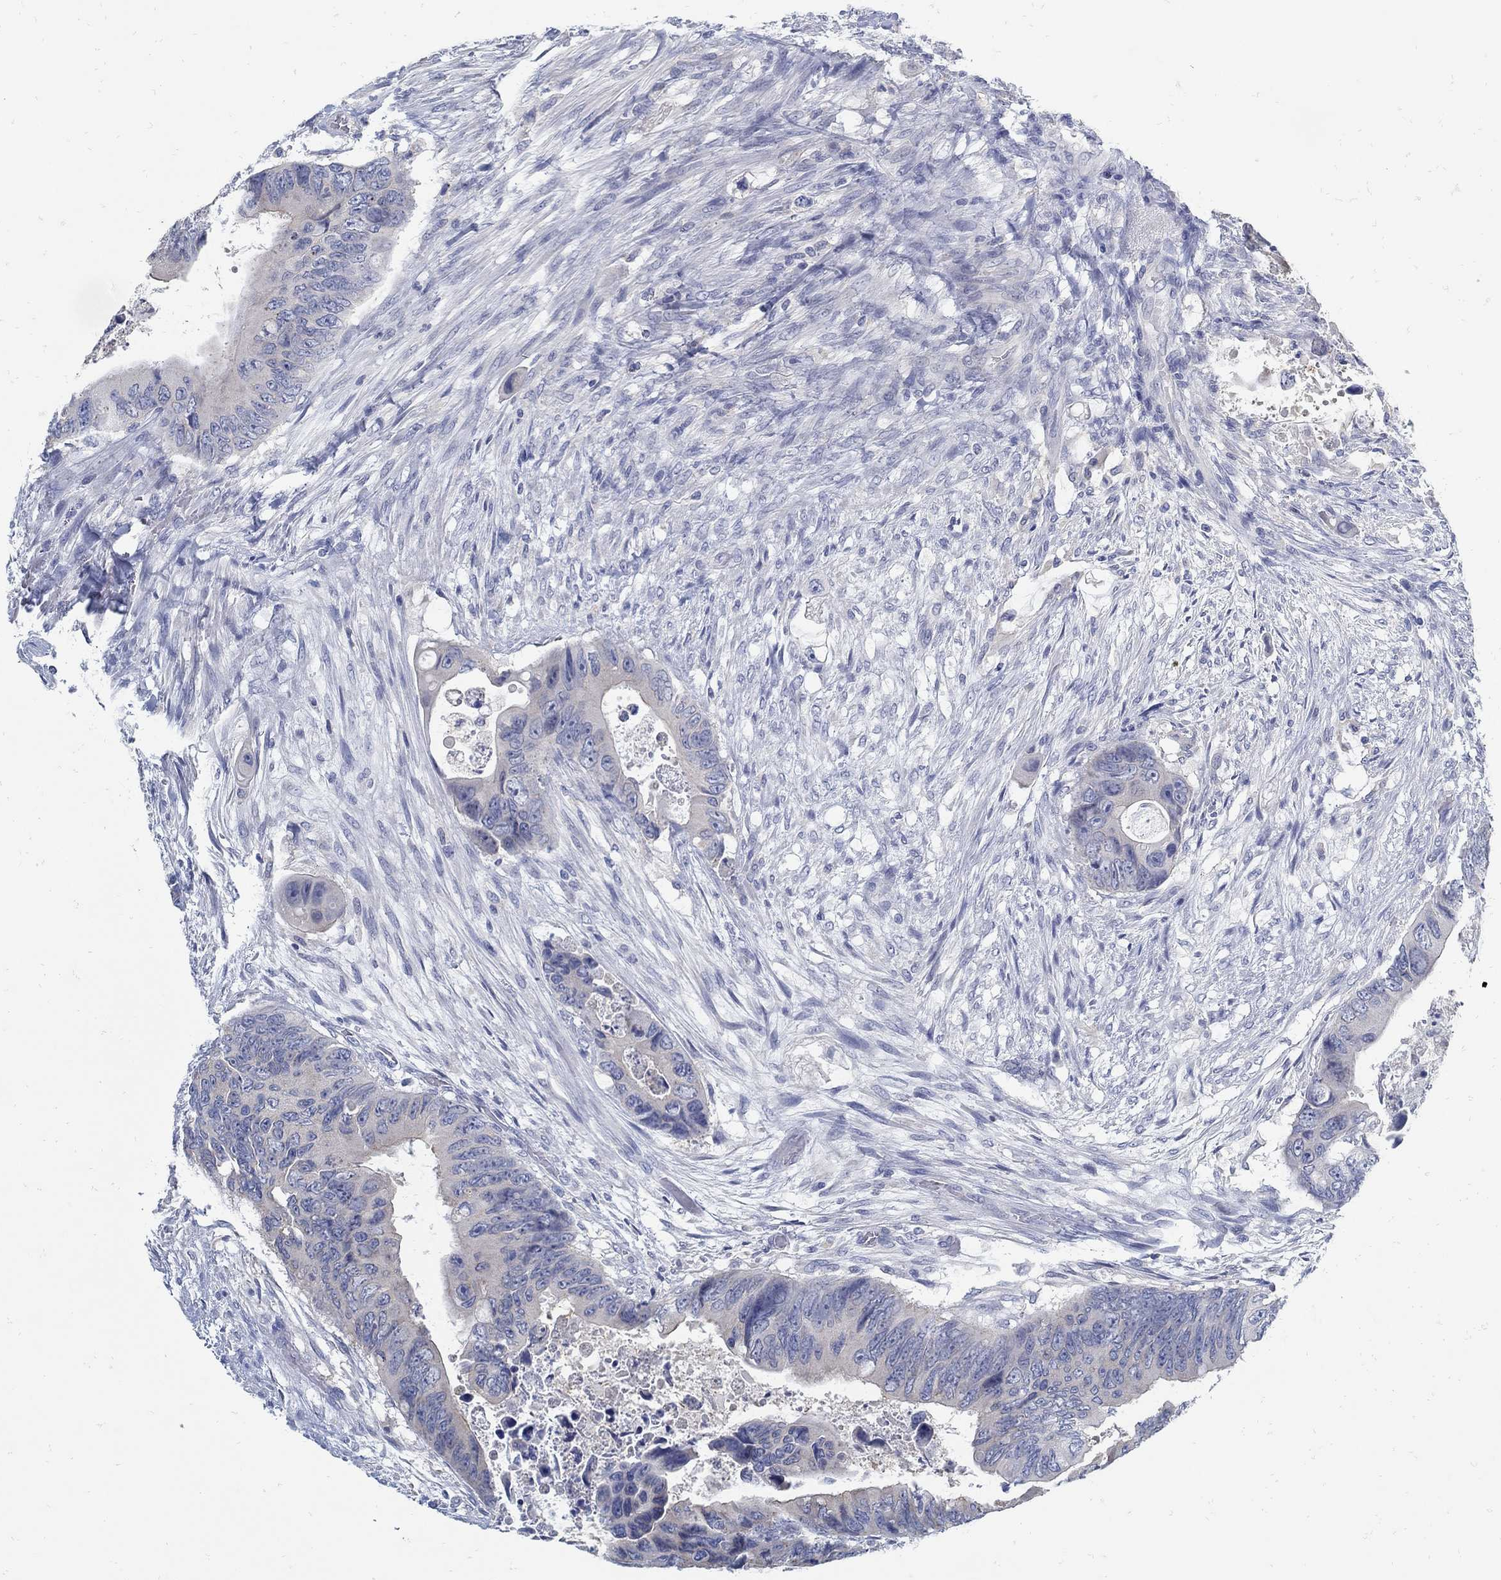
{"staining": {"intensity": "negative", "quantity": "none", "location": "none"}, "tissue": "colorectal cancer", "cell_type": "Tumor cells", "image_type": "cancer", "snomed": [{"axis": "morphology", "description": "Adenocarcinoma, NOS"}, {"axis": "topography", "description": "Rectum"}], "caption": "The image shows no significant staining in tumor cells of colorectal adenocarcinoma. (DAB (3,3'-diaminobenzidine) IHC with hematoxylin counter stain).", "gene": "ZFAND4", "patient": {"sex": "male", "age": 63}}